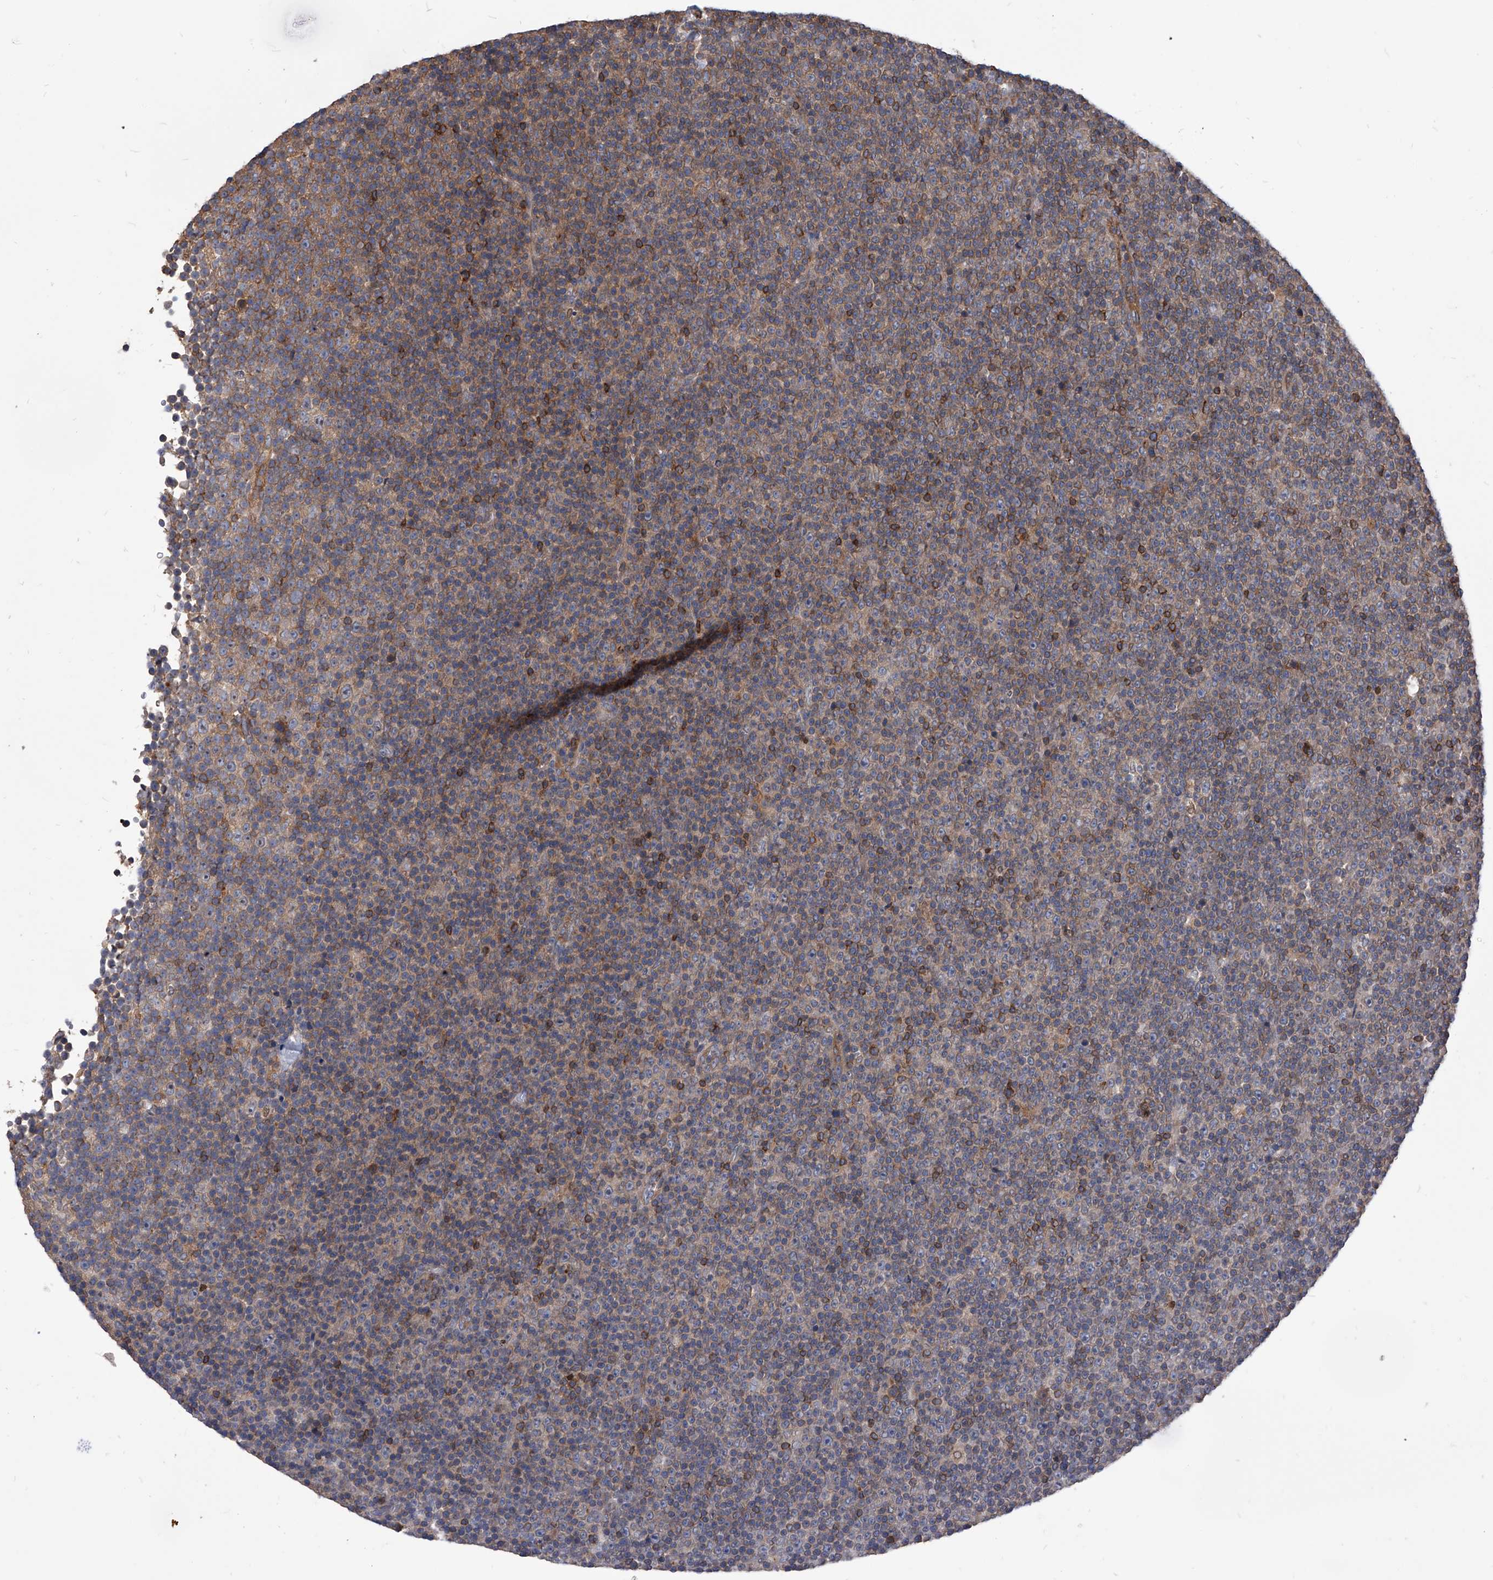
{"staining": {"intensity": "weak", "quantity": ">75%", "location": "cytoplasmic/membranous"}, "tissue": "lymphoma", "cell_type": "Tumor cells", "image_type": "cancer", "snomed": [{"axis": "morphology", "description": "Malignant lymphoma, non-Hodgkin's type, Low grade"}, {"axis": "topography", "description": "Lymph node"}], "caption": "Tumor cells demonstrate low levels of weak cytoplasmic/membranous expression in approximately >75% of cells in human lymphoma. The protein is stained brown, and the nuclei are stained in blue (DAB (3,3'-diaminobenzidine) IHC with brightfield microscopy, high magnification).", "gene": "CUL7", "patient": {"sex": "female", "age": 67}}